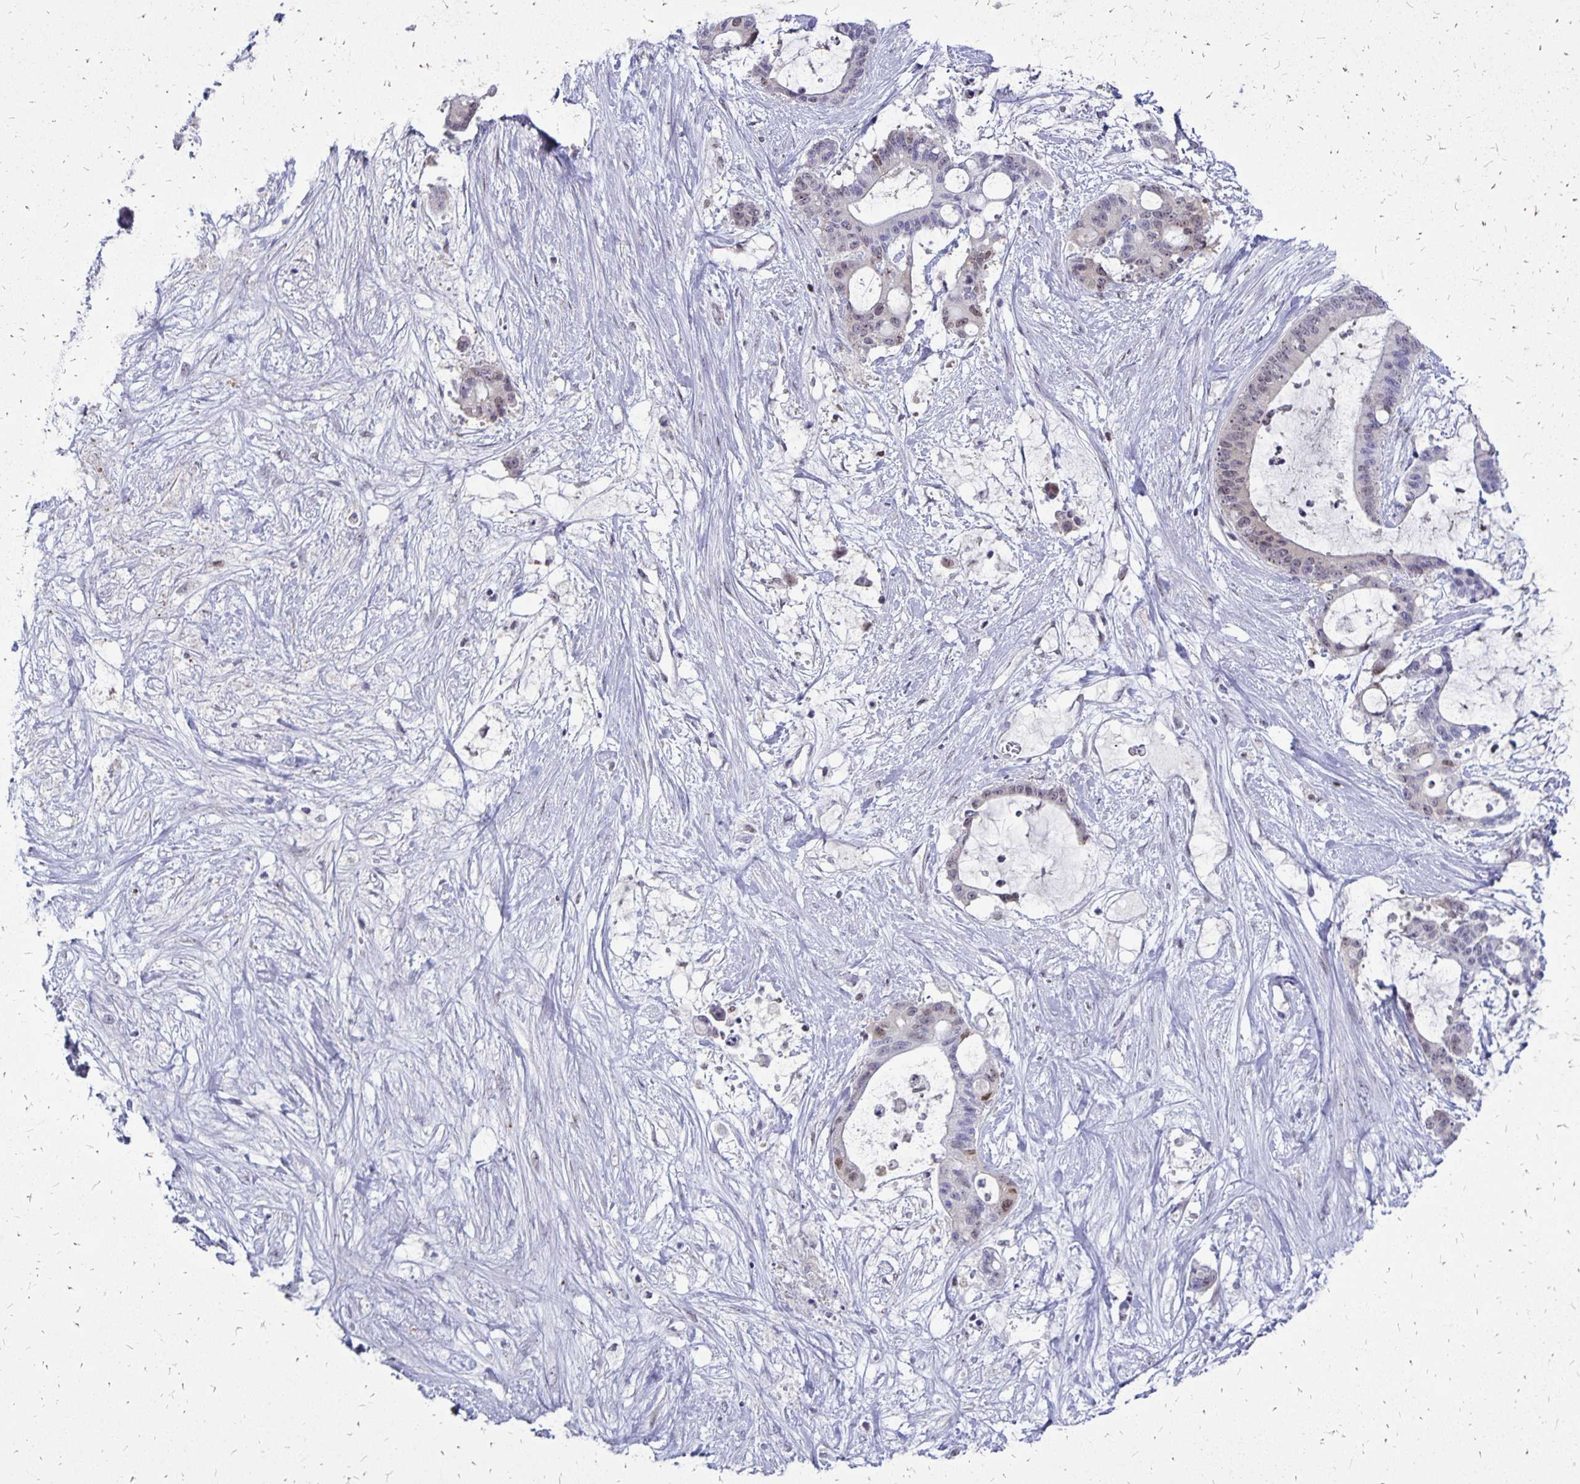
{"staining": {"intensity": "weak", "quantity": "<25%", "location": "nuclear"}, "tissue": "liver cancer", "cell_type": "Tumor cells", "image_type": "cancer", "snomed": [{"axis": "morphology", "description": "Normal tissue, NOS"}, {"axis": "morphology", "description": "Cholangiocarcinoma"}, {"axis": "topography", "description": "Liver"}, {"axis": "topography", "description": "Peripheral nerve tissue"}], "caption": "The image demonstrates no significant staining in tumor cells of liver cancer (cholangiocarcinoma).", "gene": "DCK", "patient": {"sex": "female", "age": 73}}